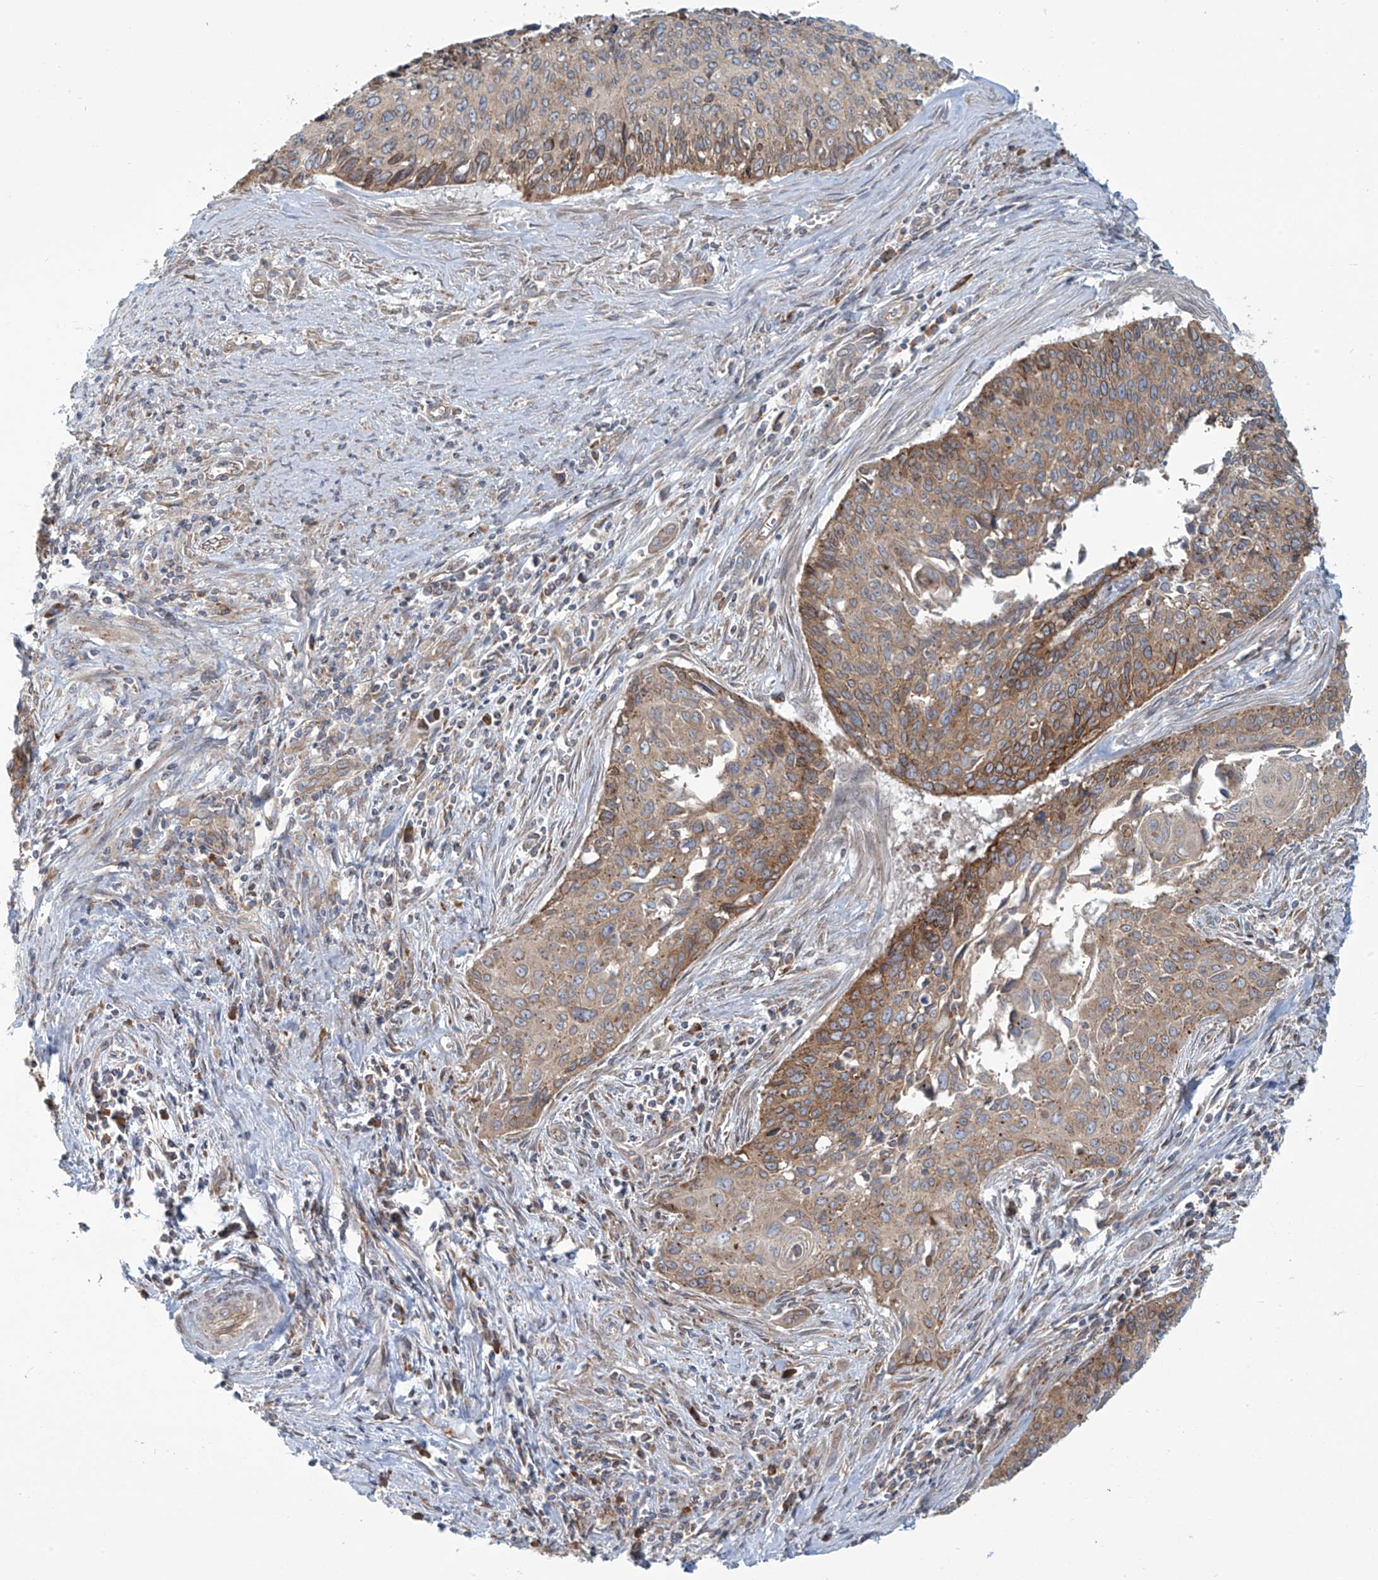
{"staining": {"intensity": "moderate", "quantity": "<25%", "location": "cytoplasmic/membranous"}, "tissue": "cervical cancer", "cell_type": "Tumor cells", "image_type": "cancer", "snomed": [{"axis": "morphology", "description": "Squamous cell carcinoma, NOS"}, {"axis": "topography", "description": "Cervix"}], "caption": "A photomicrograph showing moderate cytoplasmic/membranous staining in about <25% of tumor cells in cervical cancer, as visualized by brown immunohistochemical staining.", "gene": "LZTS3", "patient": {"sex": "female", "age": 55}}